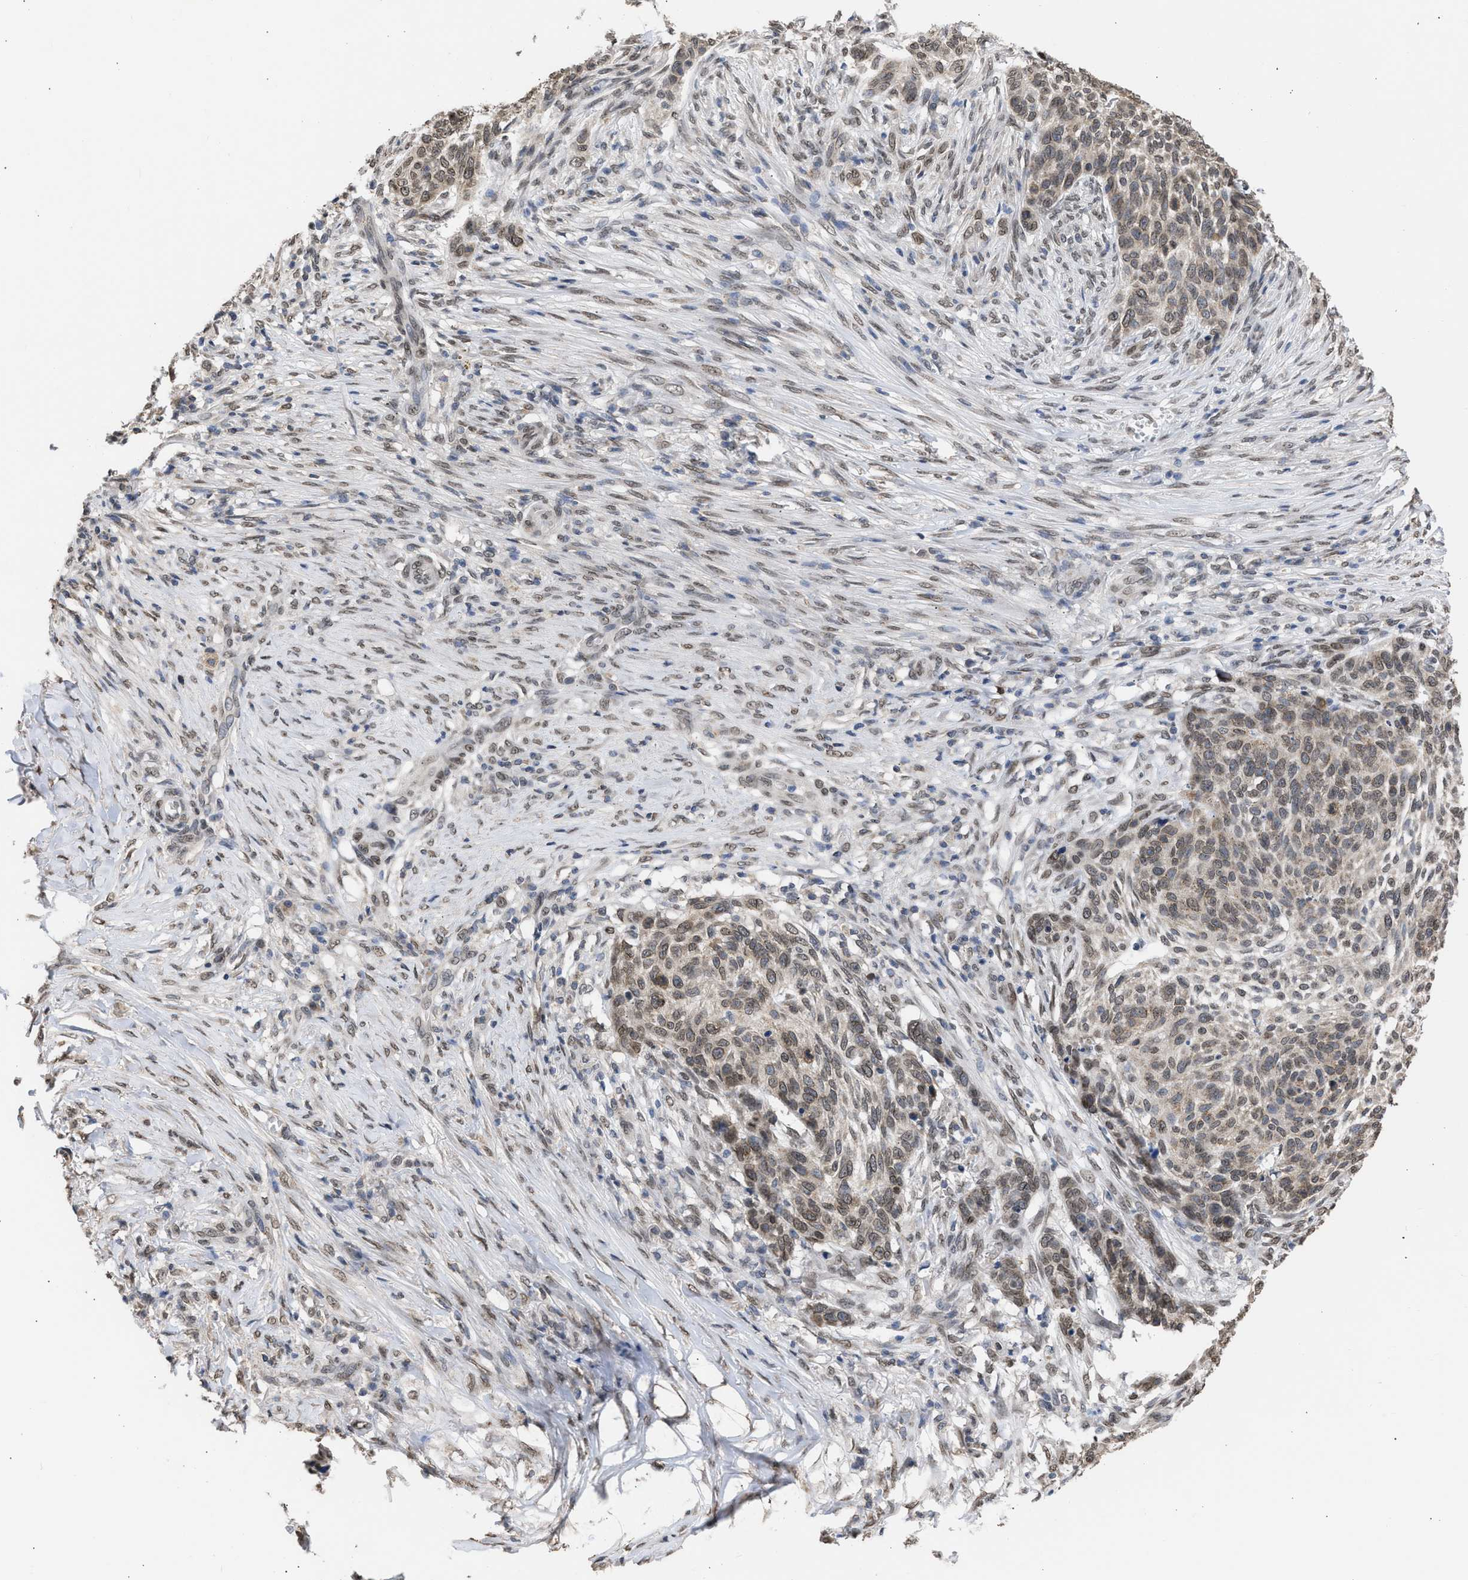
{"staining": {"intensity": "weak", "quantity": "<25%", "location": "cytoplasmic/membranous"}, "tissue": "skin cancer", "cell_type": "Tumor cells", "image_type": "cancer", "snomed": [{"axis": "morphology", "description": "Basal cell carcinoma"}, {"axis": "topography", "description": "Skin"}], "caption": "There is no significant staining in tumor cells of skin cancer.", "gene": "NUP35", "patient": {"sex": "male", "age": 85}}